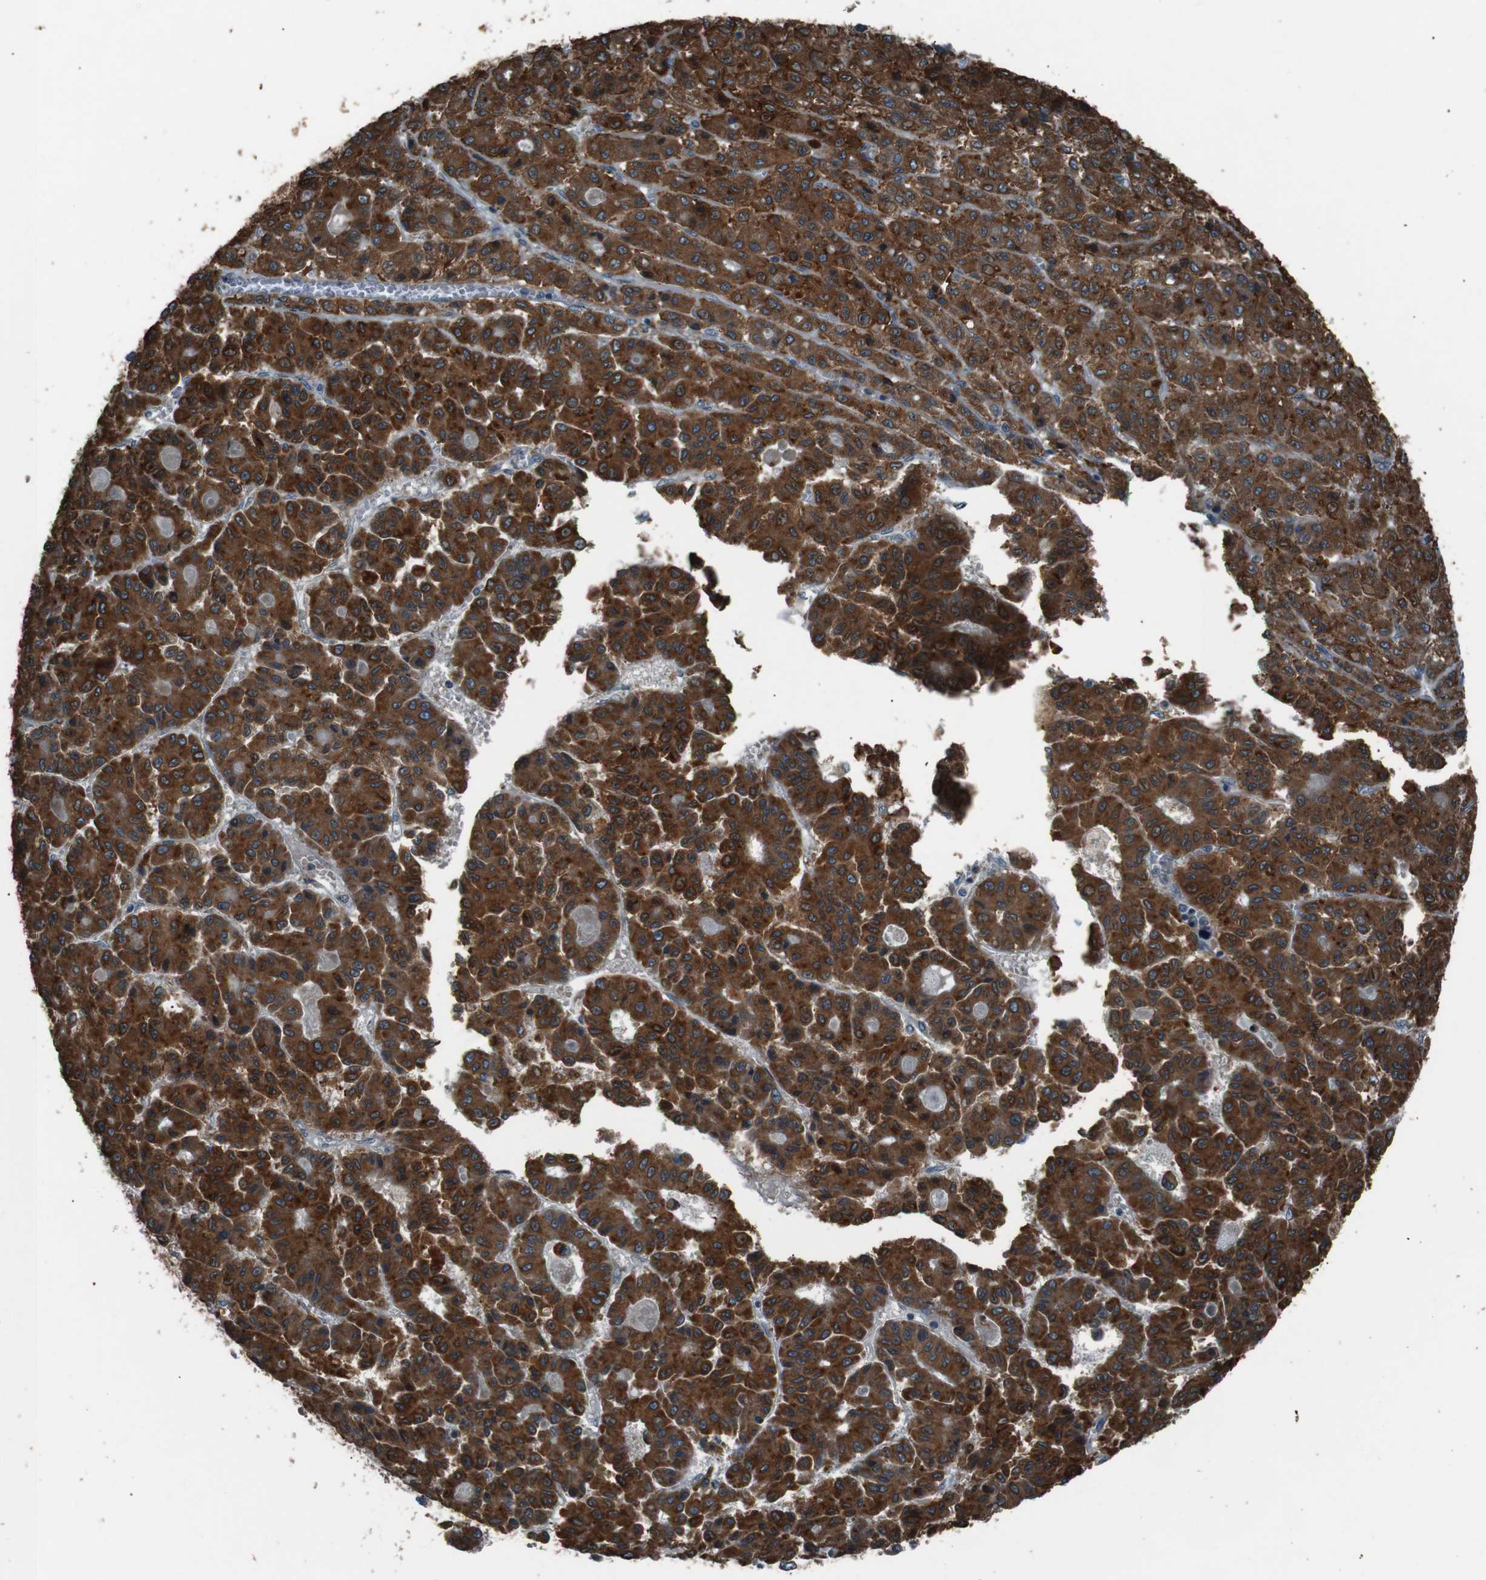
{"staining": {"intensity": "strong", "quantity": ">75%", "location": "cytoplasmic/membranous"}, "tissue": "liver cancer", "cell_type": "Tumor cells", "image_type": "cancer", "snomed": [{"axis": "morphology", "description": "Carcinoma, Hepatocellular, NOS"}, {"axis": "topography", "description": "Liver"}], "caption": "The histopathology image reveals immunohistochemical staining of liver cancer (hepatocellular carcinoma). There is strong cytoplasmic/membranous positivity is identified in approximately >75% of tumor cells.", "gene": "SIGMAR1", "patient": {"sex": "male", "age": 70}}